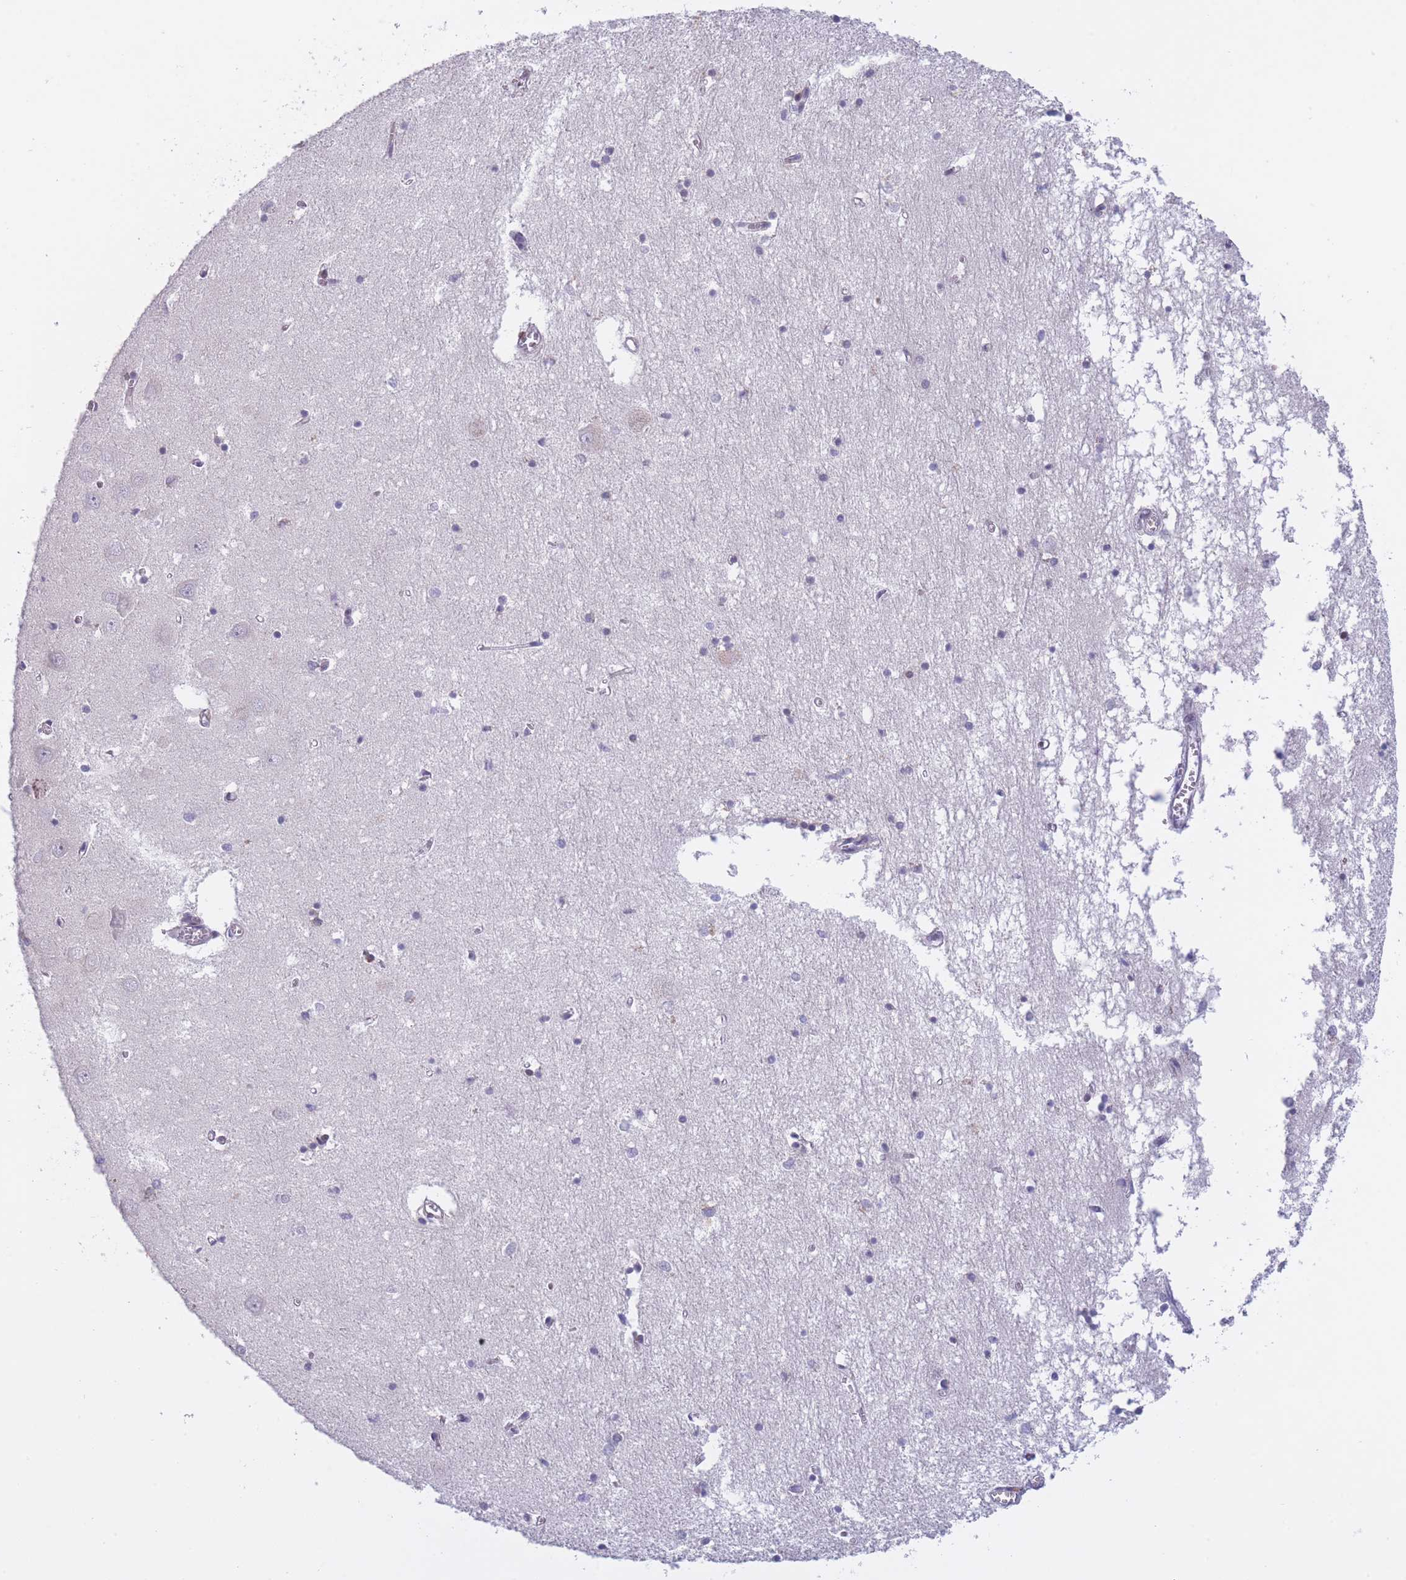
{"staining": {"intensity": "negative", "quantity": "none", "location": "none"}, "tissue": "hippocampus", "cell_type": "Glial cells", "image_type": "normal", "snomed": [{"axis": "morphology", "description": "Normal tissue, NOS"}, {"axis": "topography", "description": "Hippocampus"}], "caption": "Histopathology image shows no protein expression in glial cells of unremarkable hippocampus.", "gene": "SLC35F5", "patient": {"sex": "male", "age": 70}}